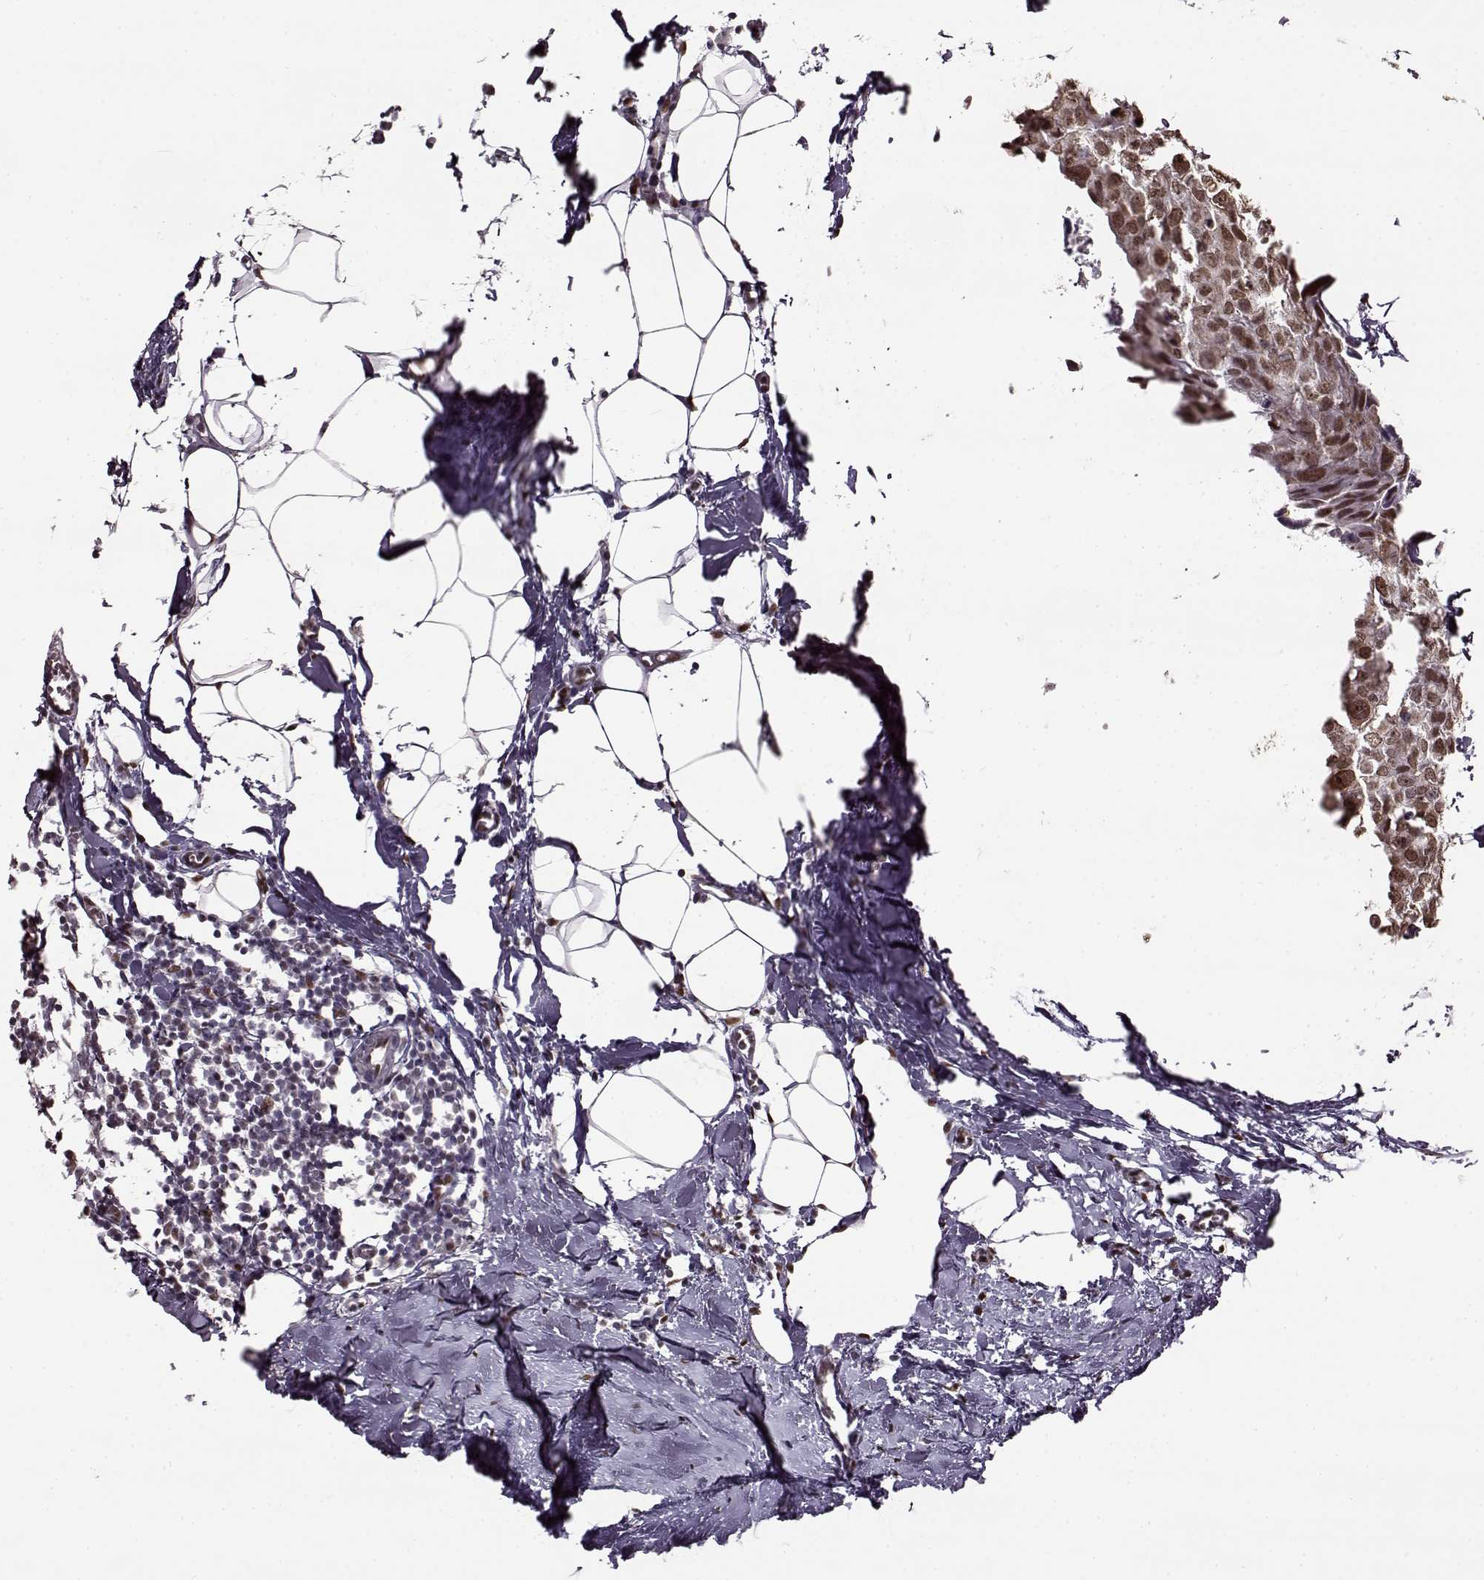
{"staining": {"intensity": "moderate", "quantity": ">75%", "location": "cytoplasmic/membranous"}, "tissue": "breast cancer", "cell_type": "Tumor cells", "image_type": "cancer", "snomed": [{"axis": "morphology", "description": "Duct carcinoma"}, {"axis": "topography", "description": "Breast"}], "caption": "Intraductal carcinoma (breast) was stained to show a protein in brown. There is medium levels of moderate cytoplasmic/membranous positivity in about >75% of tumor cells. The staining was performed using DAB to visualize the protein expression in brown, while the nuclei were stained in blue with hematoxylin (Magnification: 20x).", "gene": "FTO", "patient": {"sex": "female", "age": 38}}